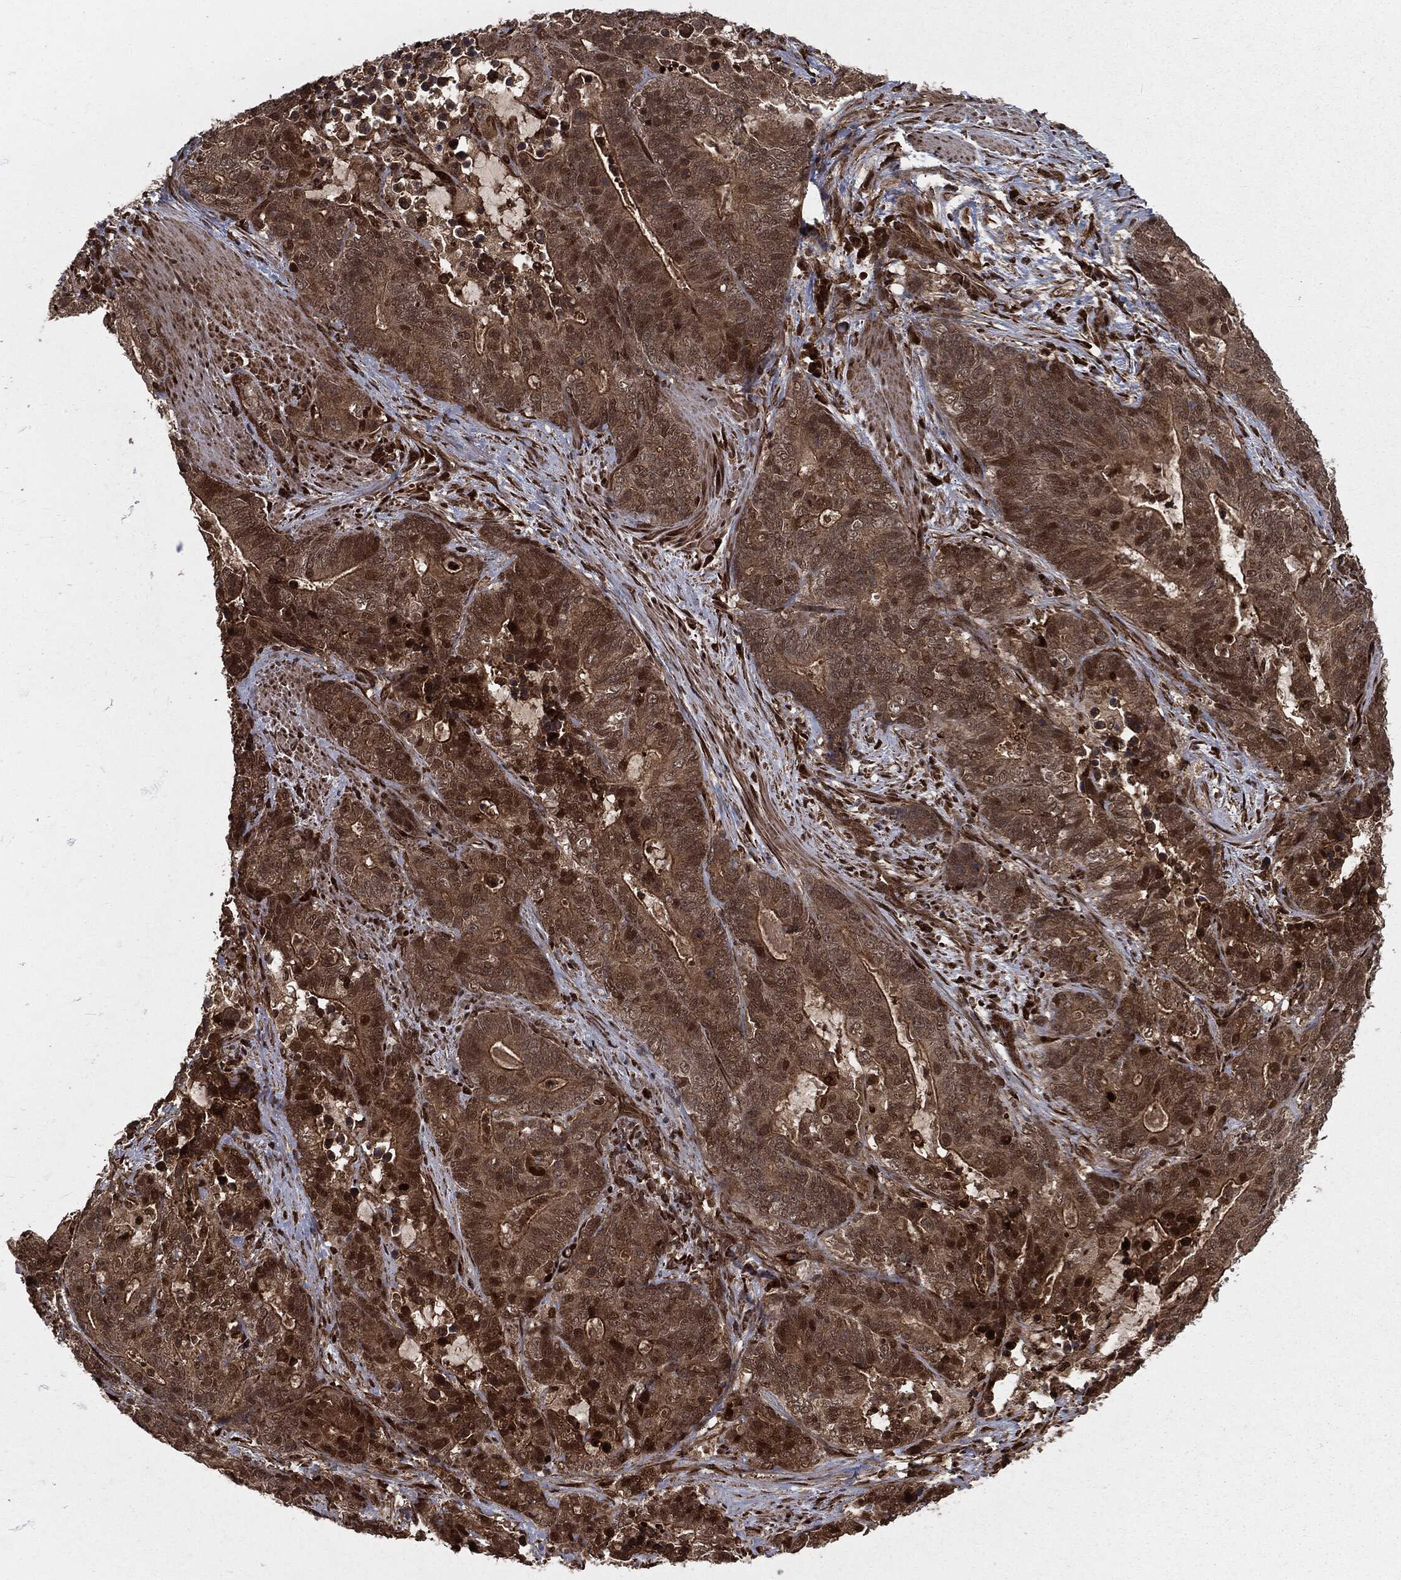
{"staining": {"intensity": "strong", "quantity": "<25%", "location": "cytoplasmic/membranous,nuclear"}, "tissue": "stomach cancer", "cell_type": "Tumor cells", "image_type": "cancer", "snomed": [{"axis": "morphology", "description": "Normal tissue, NOS"}, {"axis": "morphology", "description": "Adenocarcinoma, NOS"}, {"axis": "topography", "description": "Stomach"}], "caption": "A brown stain shows strong cytoplasmic/membranous and nuclear expression of a protein in human stomach adenocarcinoma tumor cells.", "gene": "RANBP9", "patient": {"sex": "female", "age": 64}}